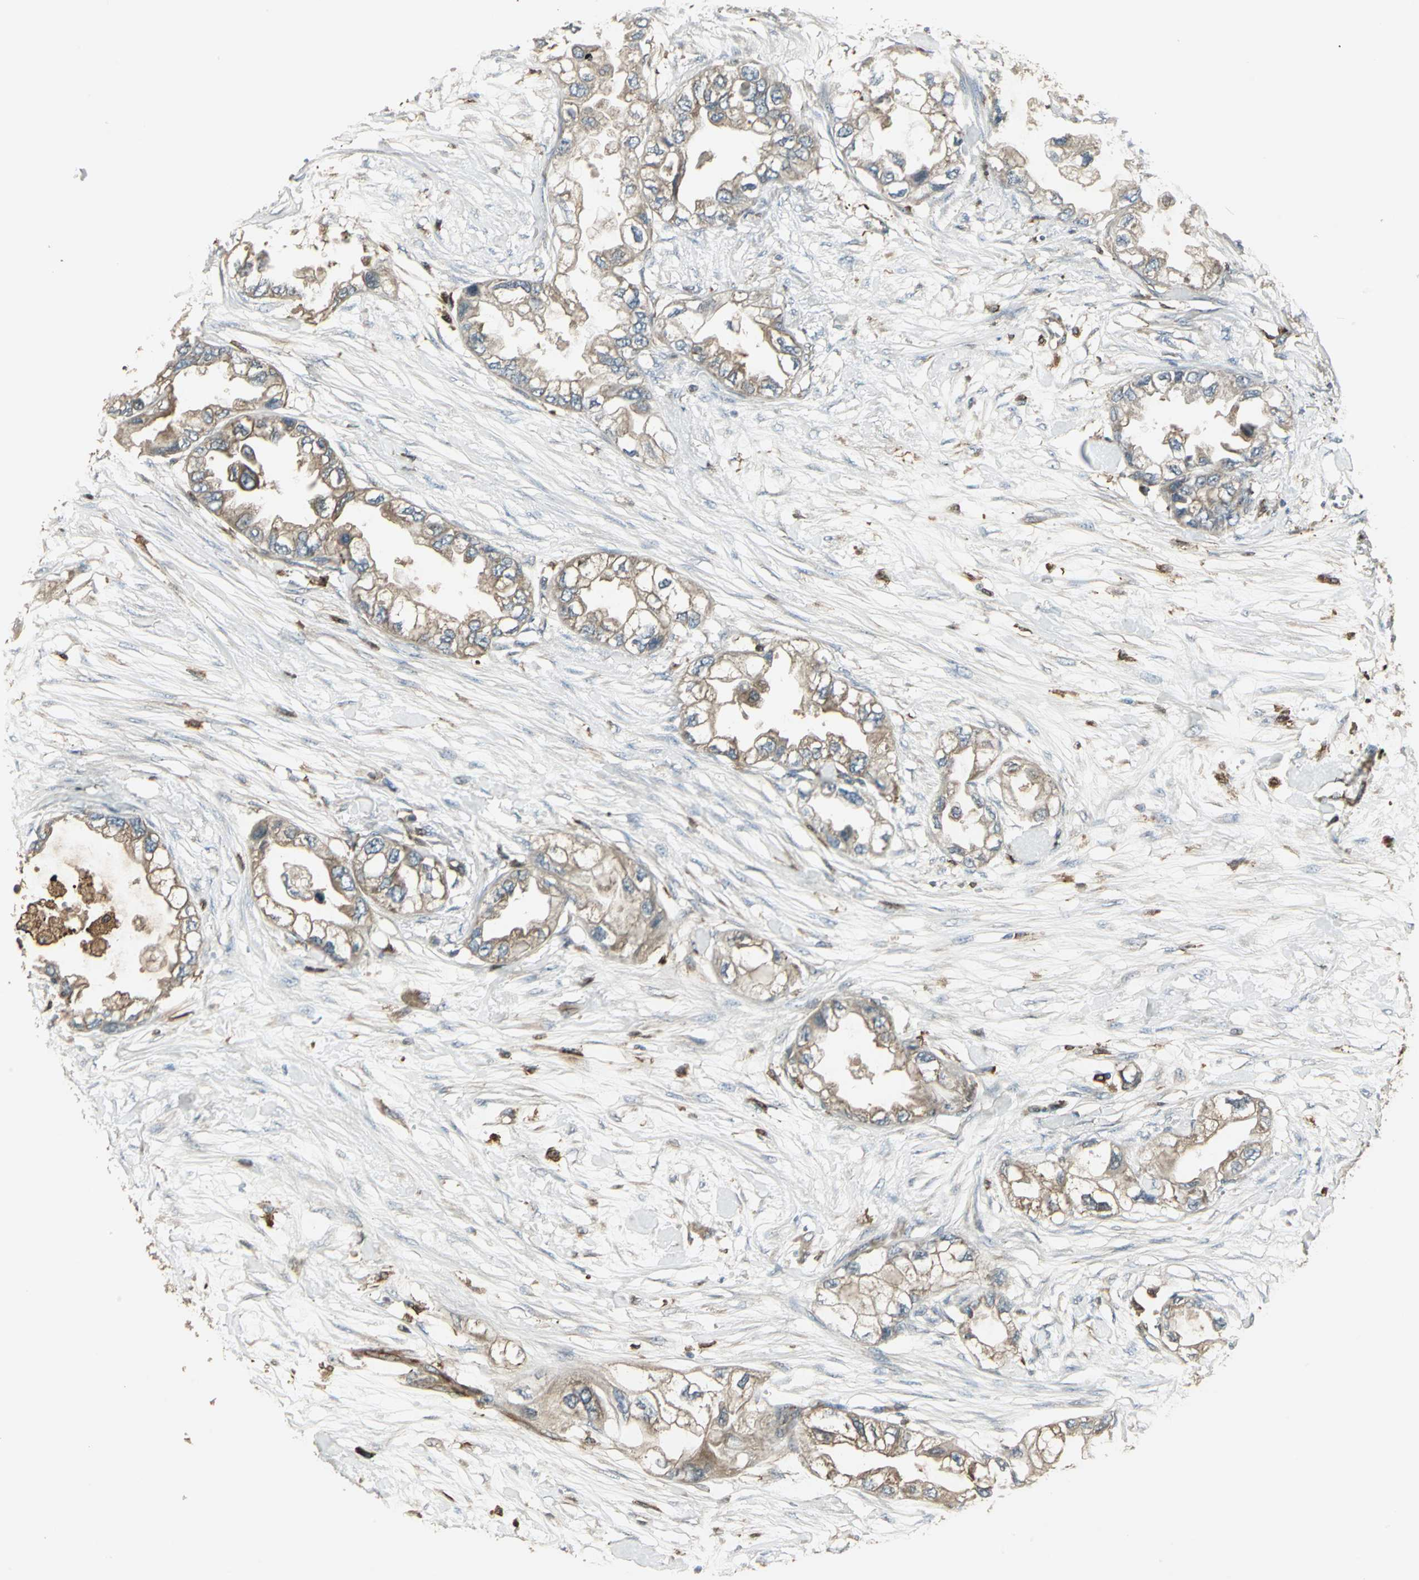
{"staining": {"intensity": "moderate", "quantity": ">75%", "location": "cytoplasmic/membranous"}, "tissue": "endometrial cancer", "cell_type": "Tumor cells", "image_type": "cancer", "snomed": [{"axis": "morphology", "description": "Adenocarcinoma, NOS"}, {"axis": "topography", "description": "Endometrium"}], "caption": "There is medium levels of moderate cytoplasmic/membranous positivity in tumor cells of endometrial cancer (adenocarcinoma), as demonstrated by immunohistochemical staining (brown color).", "gene": "PRXL2B", "patient": {"sex": "female", "age": 67}}